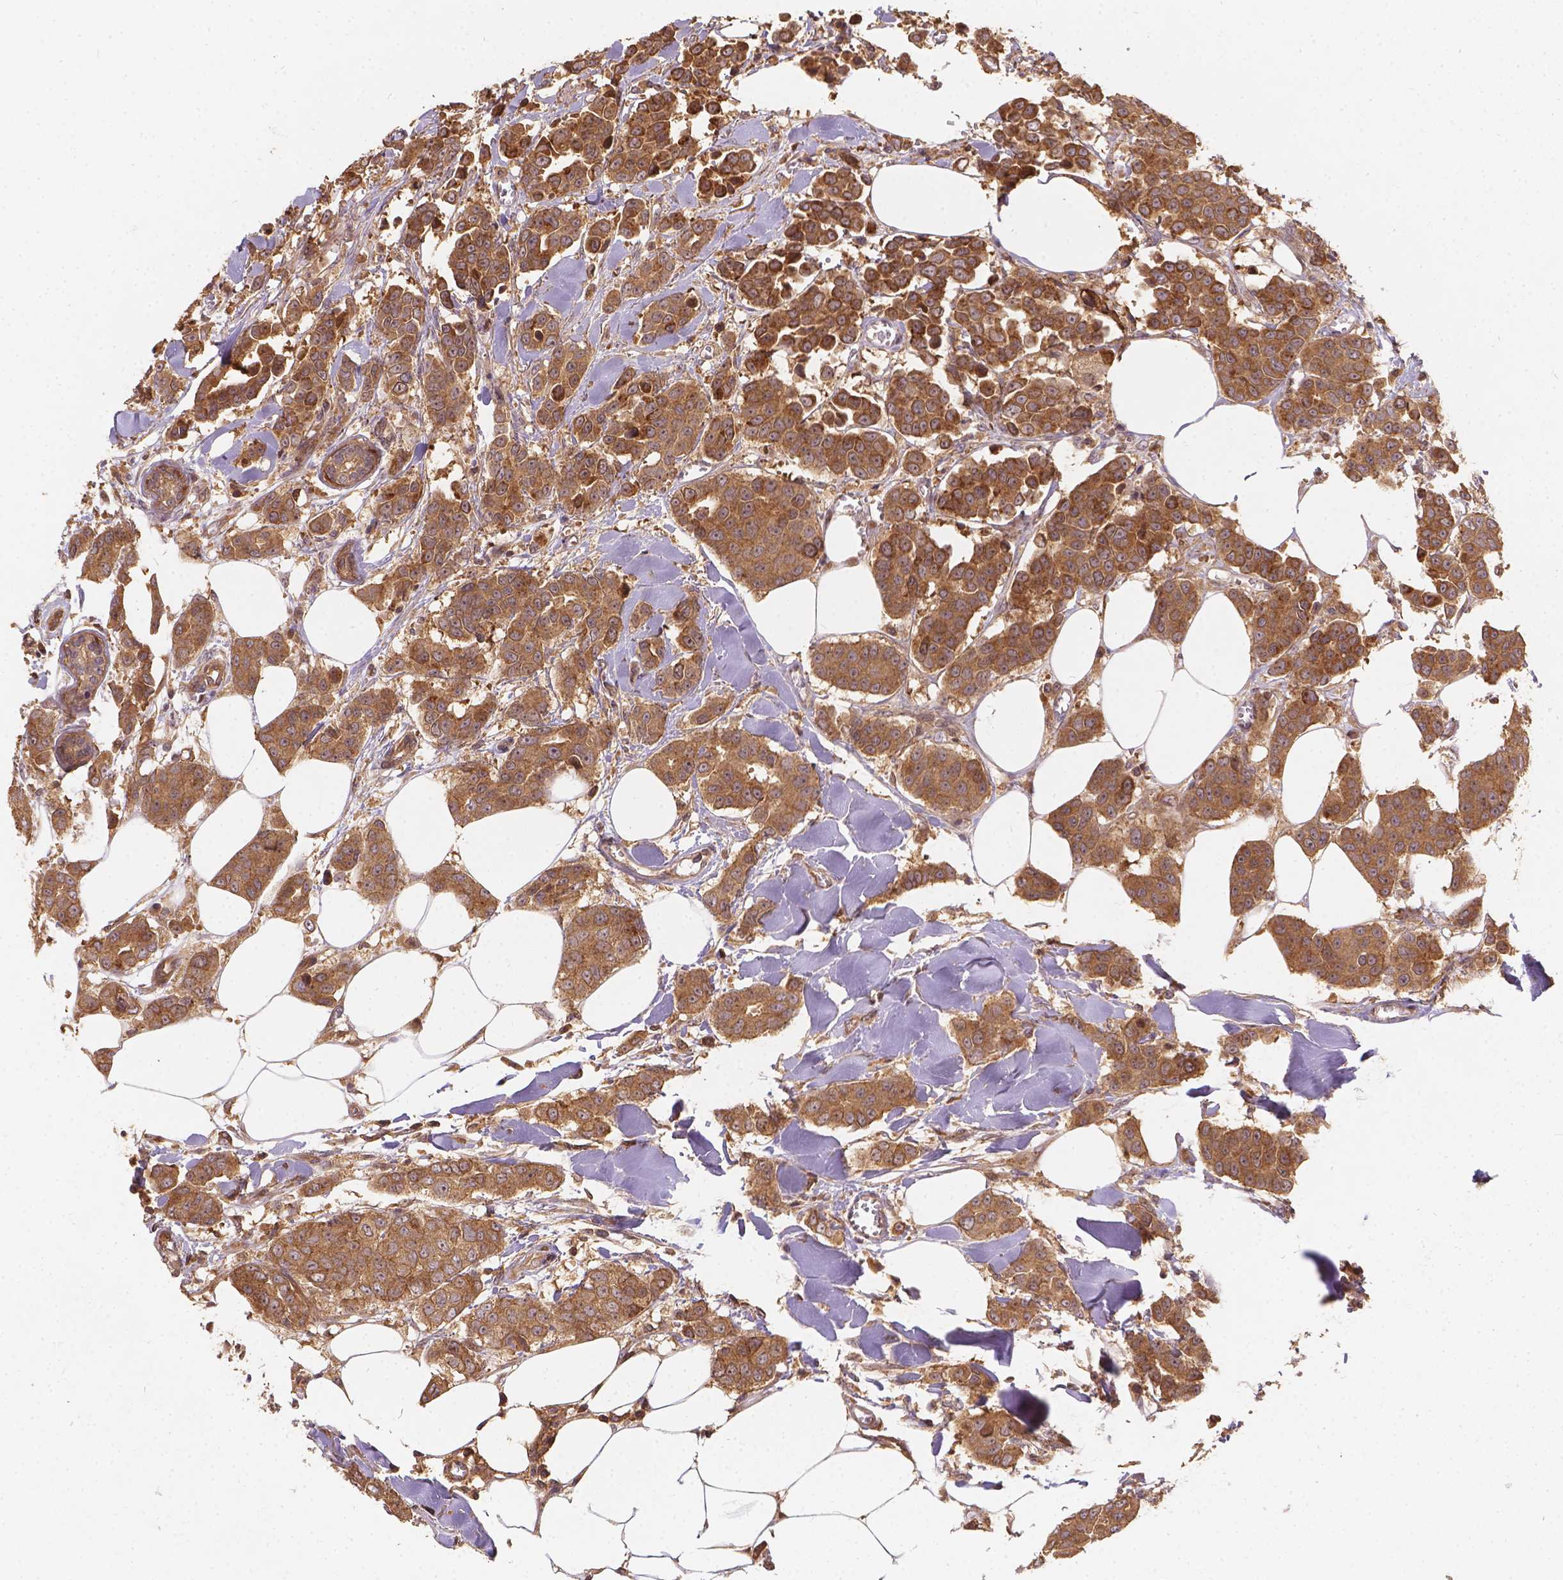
{"staining": {"intensity": "moderate", "quantity": ">75%", "location": "cytoplasmic/membranous"}, "tissue": "breast cancer", "cell_type": "Tumor cells", "image_type": "cancer", "snomed": [{"axis": "morphology", "description": "Duct carcinoma"}, {"axis": "topography", "description": "Breast"}], "caption": "Immunohistochemistry of human breast invasive ductal carcinoma exhibits medium levels of moderate cytoplasmic/membranous positivity in about >75% of tumor cells.", "gene": "XPR1", "patient": {"sex": "female", "age": 94}}